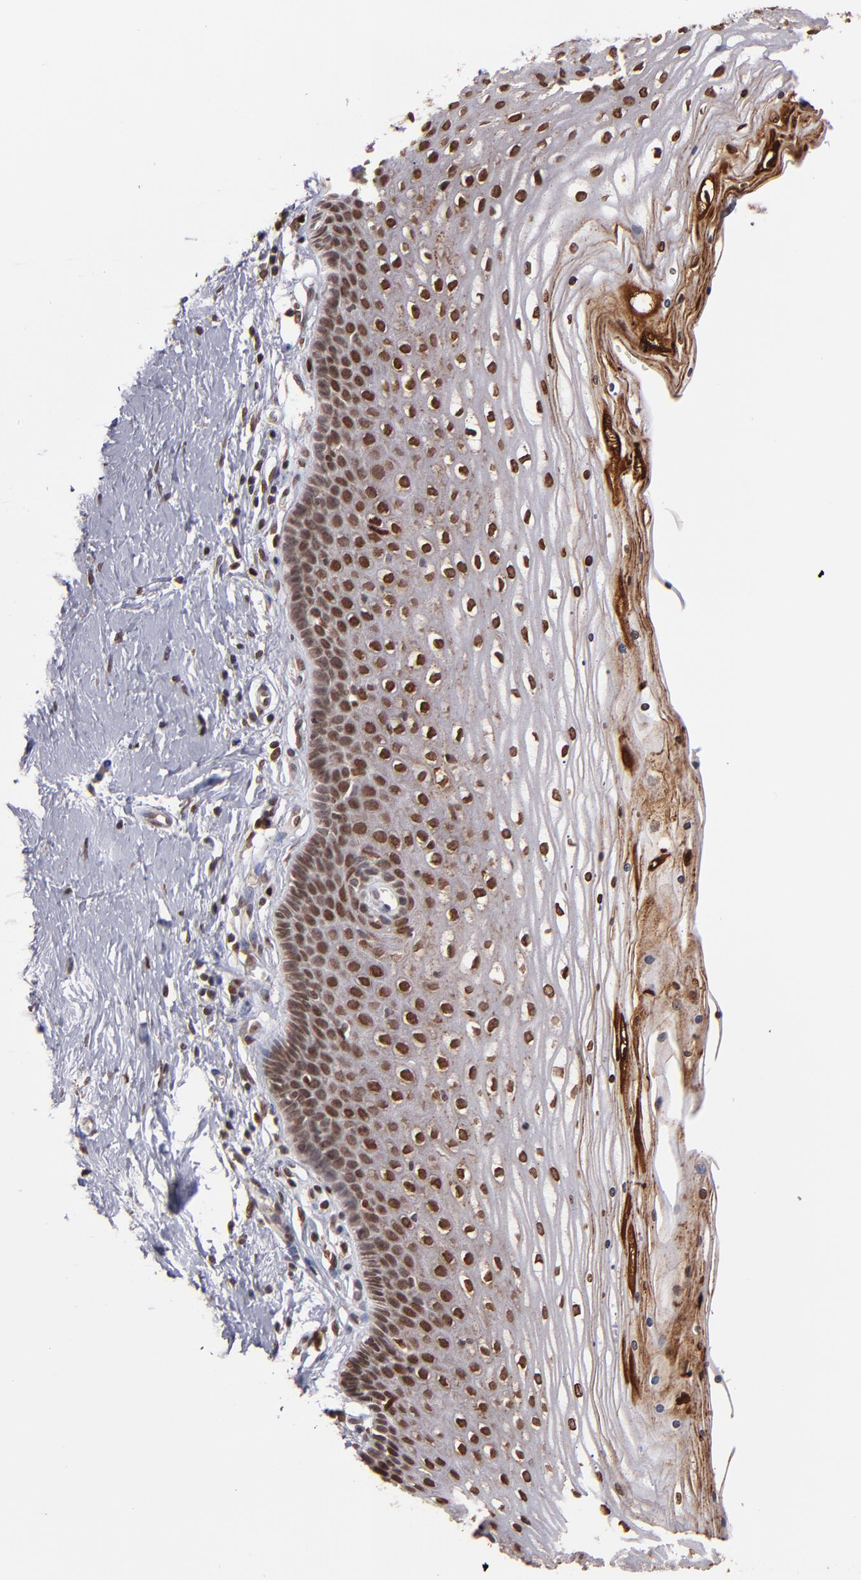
{"staining": {"intensity": "moderate", "quantity": ">75%", "location": "cytoplasmic/membranous,nuclear"}, "tissue": "cervix", "cell_type": "Glandular cells", "image_type": "normal", "snomed": [{"axis": "morphology", "description": "Normal tissue, NOS"}, {"axis": "topography", "description": "Cervix"}], "caption": "High-power microscopy captured an immunohistochemistry (IHC) histopathology image of unremarkable cervix, revealing moderate cytoplasmic/membranous,nuclear expression in approximately >75% of glandular cells. (DAB (3,3'-diaminobenzidine) IHC, brown staining for protein, blue staining for nuclei).", "gene": "TOP1MT", "patient": {"sex": "female", "age": 39}}